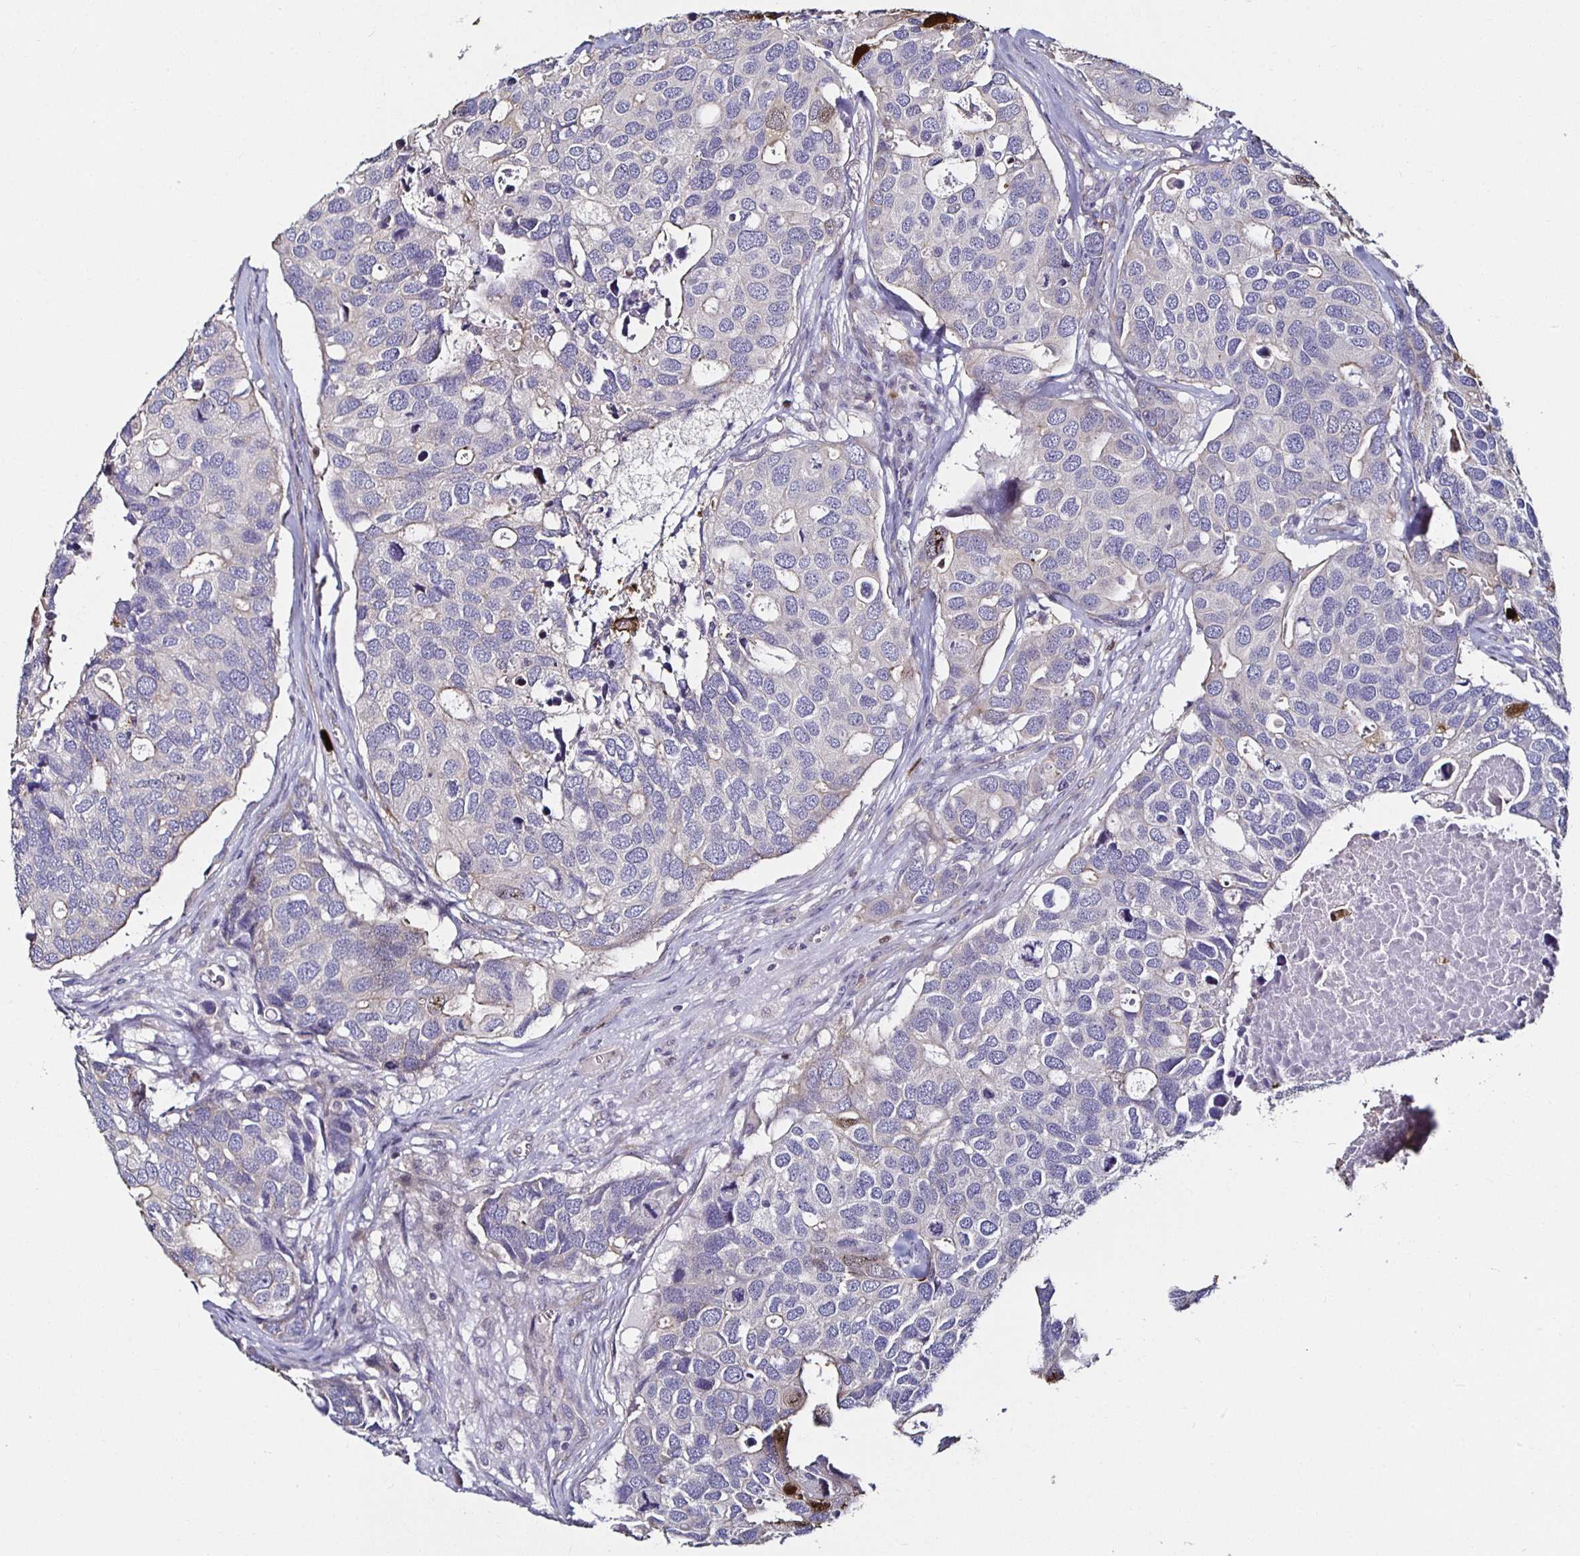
{"staining": {"intensity": "negative", "quantity": "none", "location": "none"}, "tissue": "breast cancer", "cell_type": "Tumor cells", "image_type": "cancer", "snomed": [{"axis": "morphology", "description": "Duct carcinoma"}, {"axis": "topography", "description": "Breast"}], "caption": "IHC of breast cancer (intraductal carcinoma) exhibits no expression in tumor cells.", "gene": "TLR4", "patient": {"sex": "female", "age": 83}}